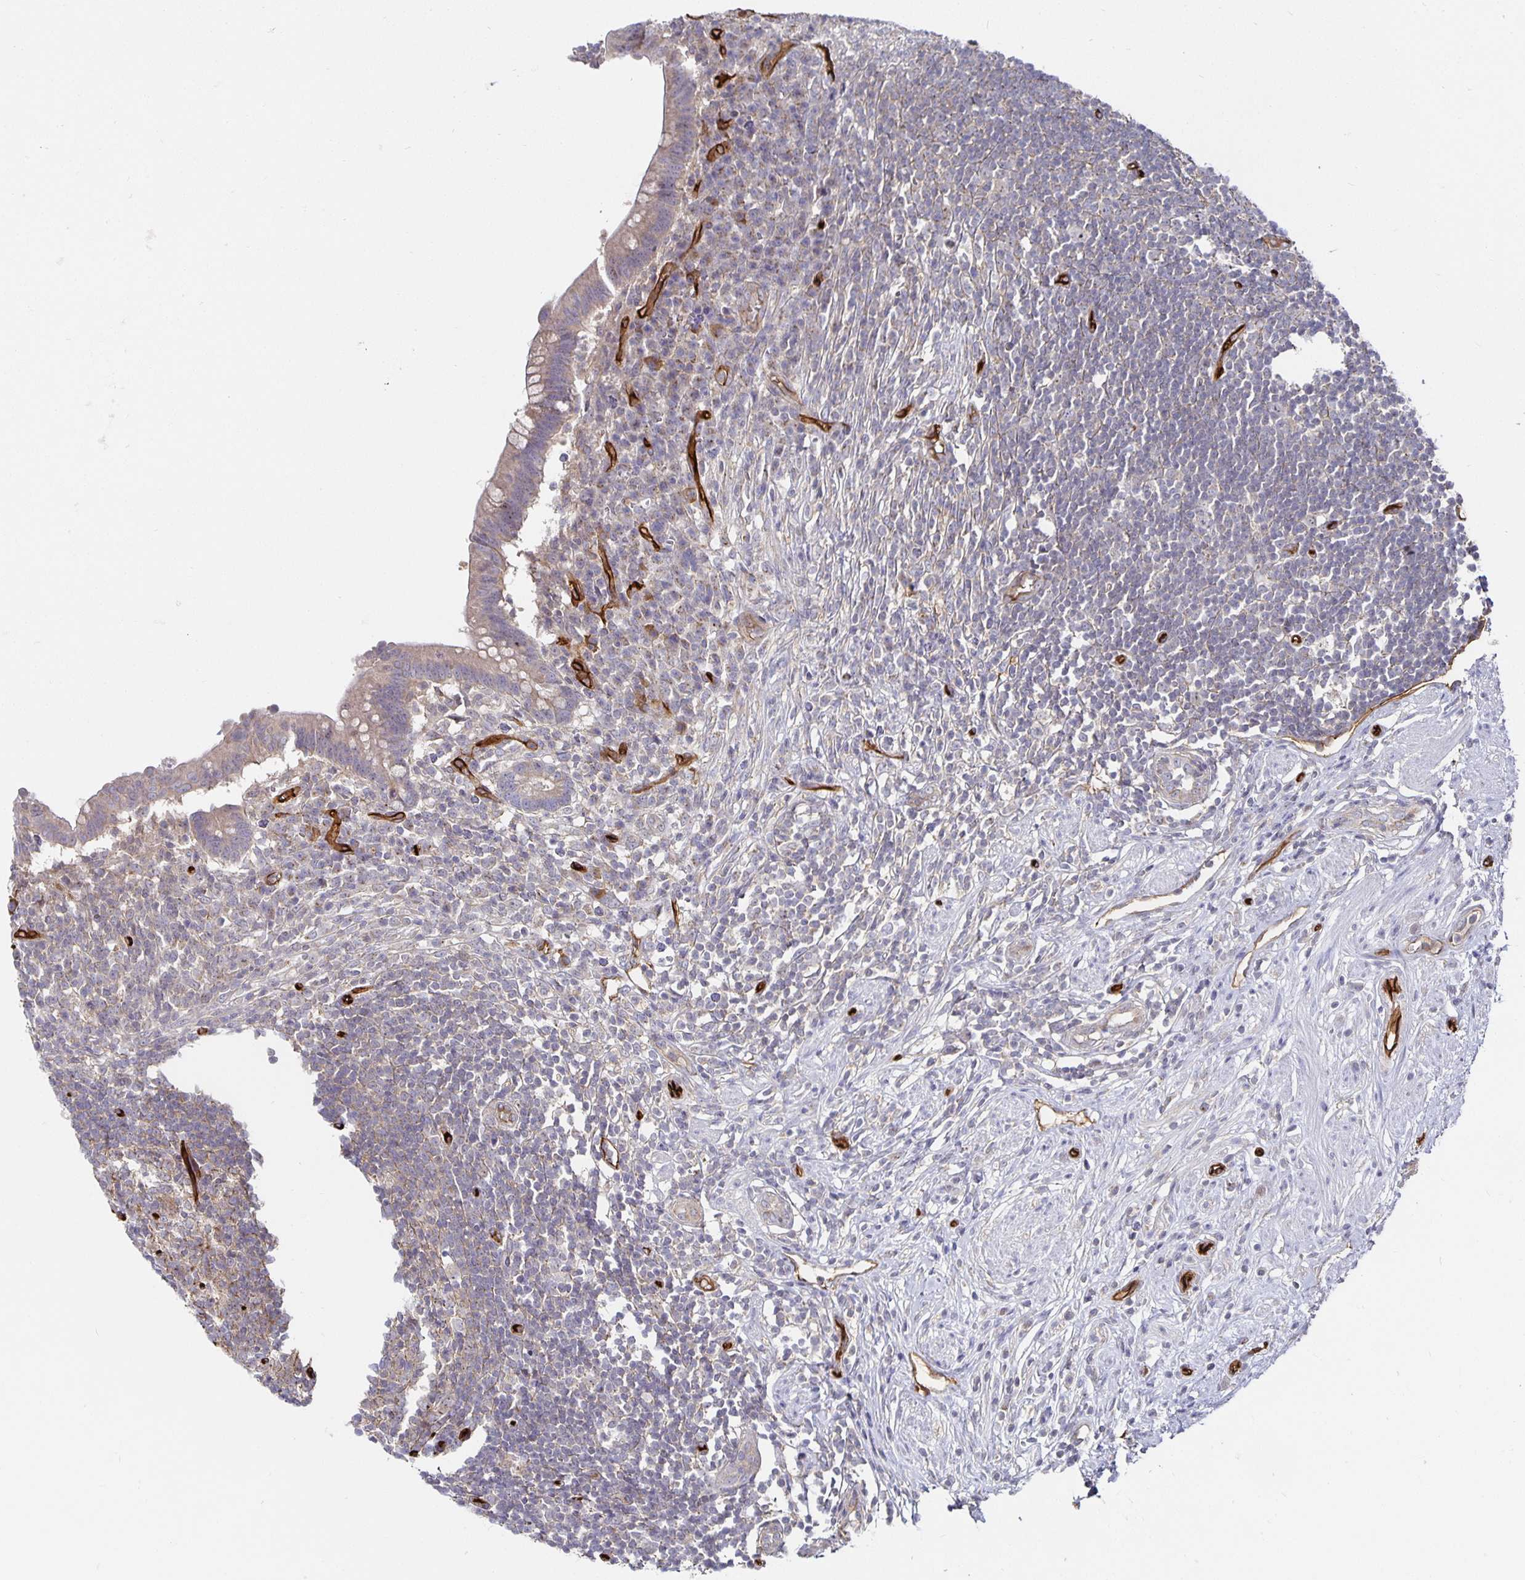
{"staining": {"intensity": "weak", "quantity": "25%-75%", "location": "cytoplasmic/membranous"}, "tissue": "appendix", "cell_type": "Glandular cells", "image_type": "normal", "snomed": [{"axis": "morphology", "description": "Normal tissue, NOS"}, {"axis": "topography", "description": "Appendix"}], "caption": "Protein staining displays weak cytoplasmic/membranous expression in approximately 25%-75% of glandular cells in unremarkable appendix.", "gene": "PODXL", "patient": {"sex": "female", "age": 56}}